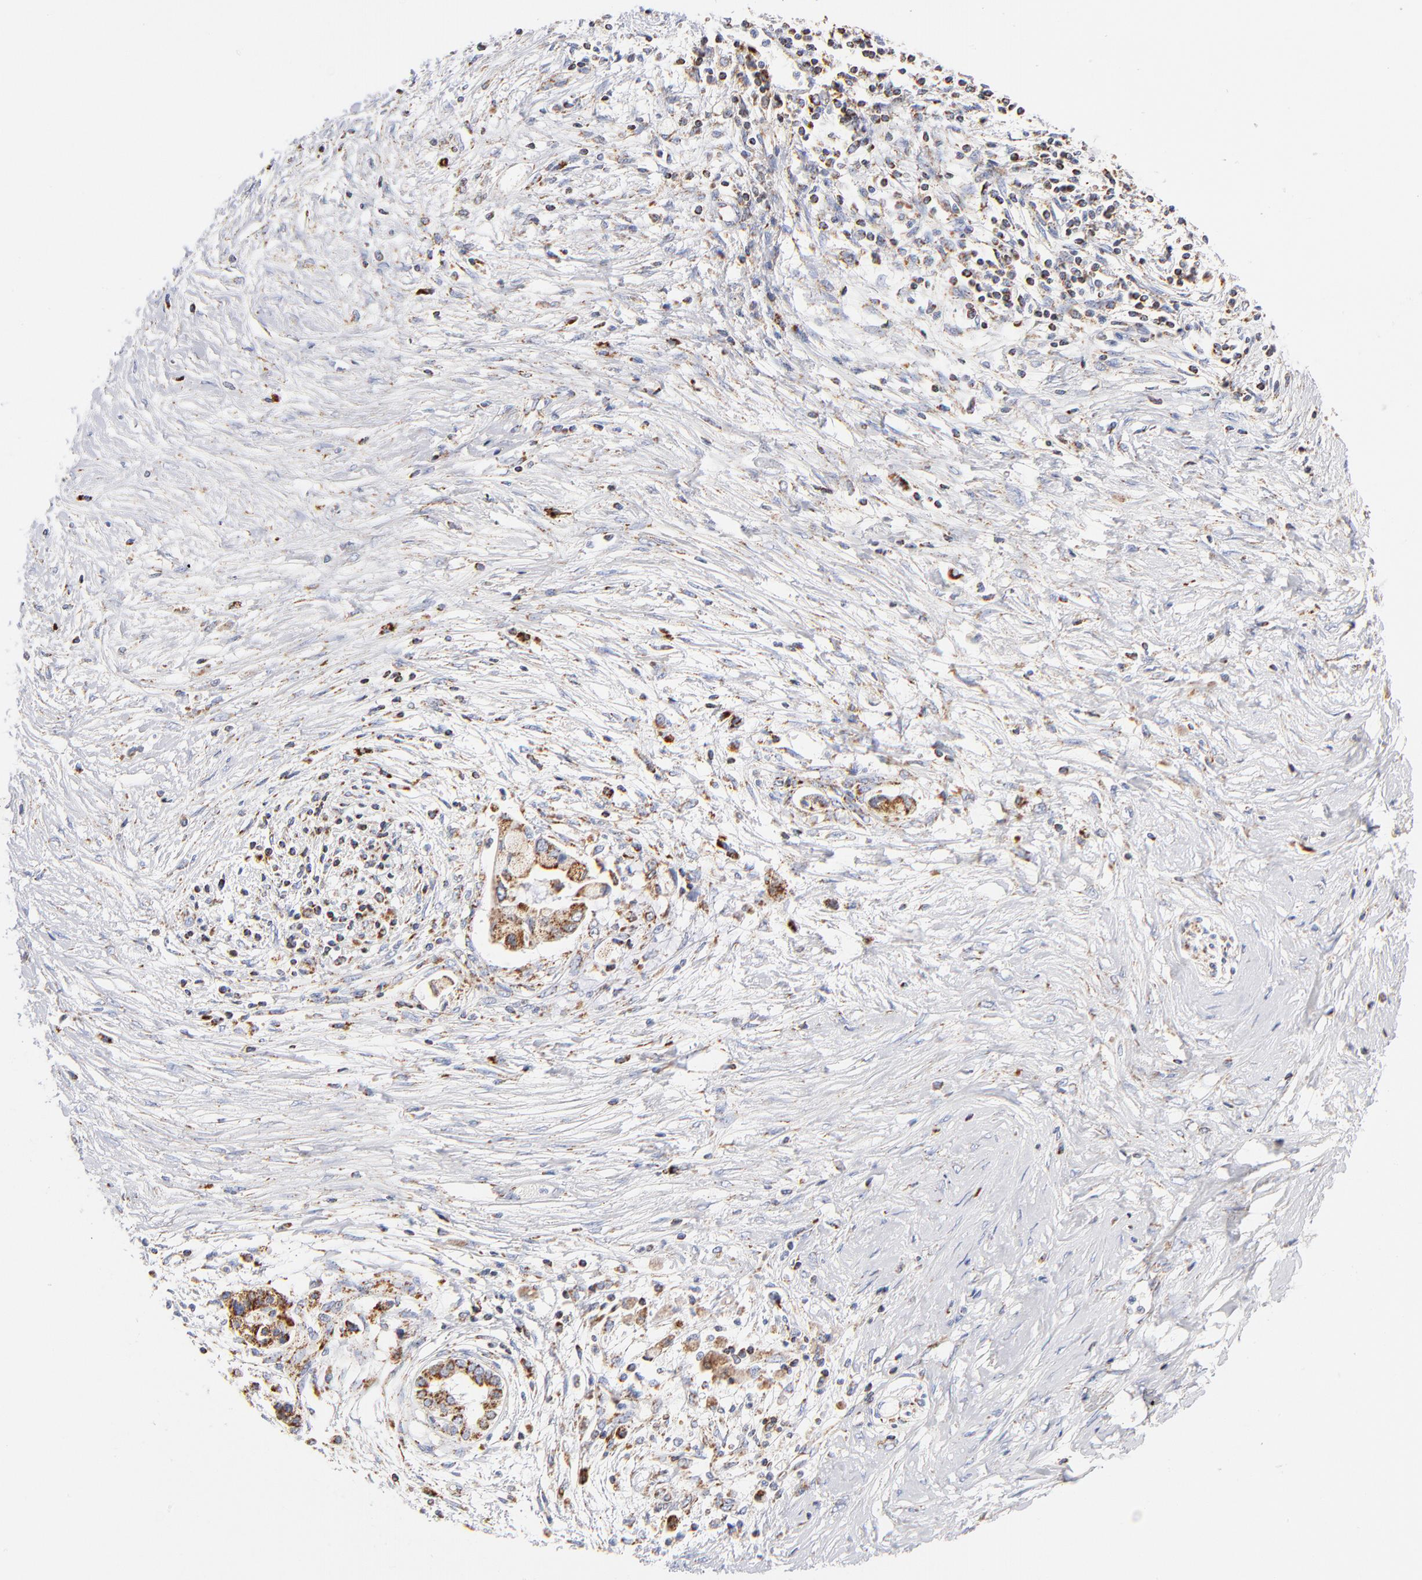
{"staining": {"intensity": "moderate", "quantity": ">75%", "location": "cytoplasmic/membranous"}, "tissue": "pancreatic cancer", "cell_type": "Tumor cells", "image_type": "cancer", "snomed": [{"axis": "morphology", "description": "Adenocarcinoma, NOS"}, {"axis": "topography", "description": "Pancreas"}], "caption": "A high-resolution histopathology image shows immunohistochemistry staining of pancreatic adenocarcinoma, which demonstrates moderate cytoplasmic/membranous expression in about >75% of tumor cells. (Brightfield microscopy of DAB IHC at high magnification).", "gene": "DLAT", "patient": {"sex": "female", "age": 59}}